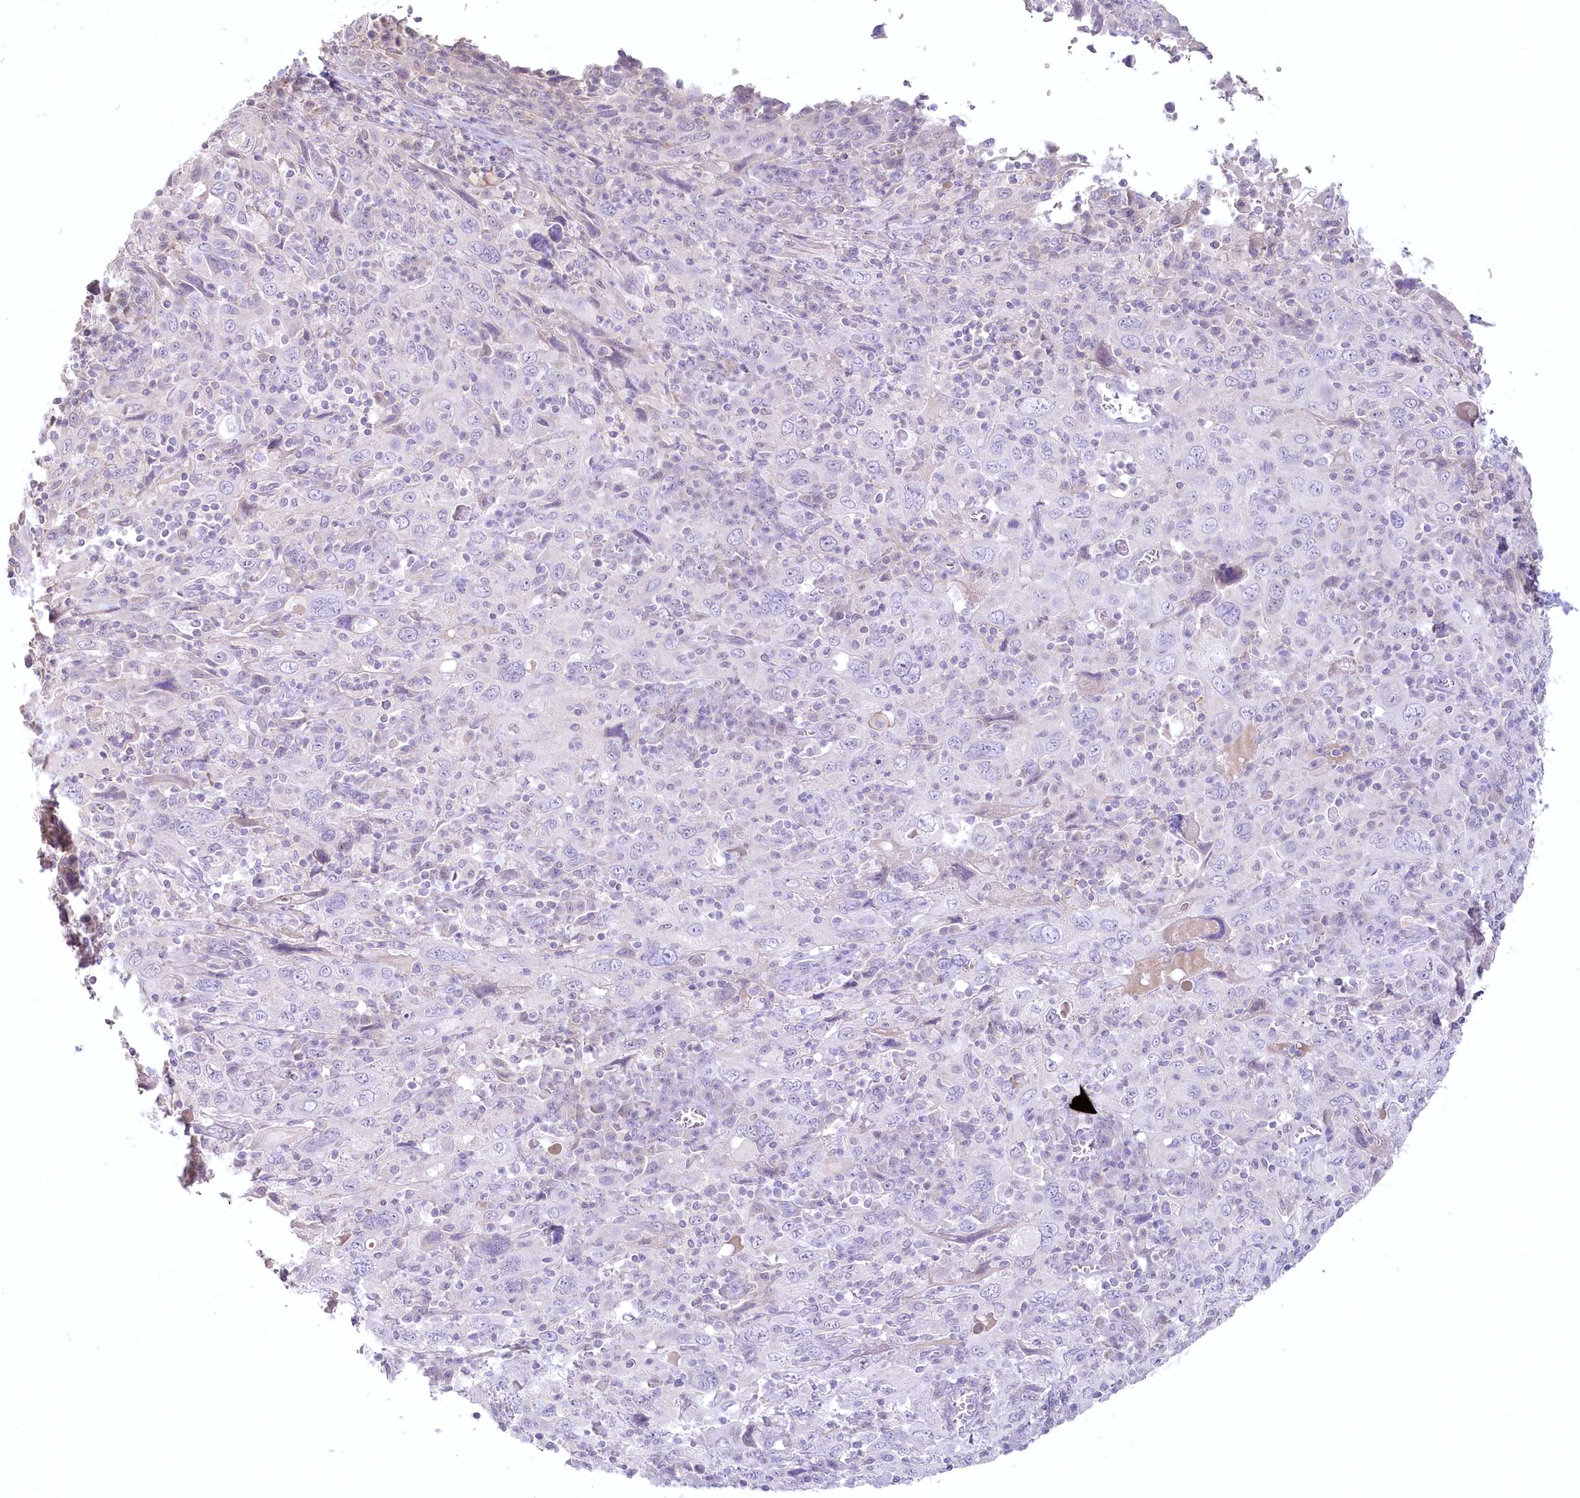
{"staining": {"intensity": "negative", "quantity": "none", "location": "none"}, "tissue": "cervical cancer", "cell_type": "Tumor cells", "image_type": "cancer", "snomed": [{"axis": "morphology", "description": "Squamous cell carcinoma, NOS"}, {"axis": "topography", "description": "Cervix"}], "caption": "High magnification brightfield microscopy of squamous cell carcinoma (cervical) stained with DAB (brown) and counterstained with hematoxylin (blue): tumor cells show no significant staining.", "gene": "USP11", "patient": {"sex": "female", "age": 46}}